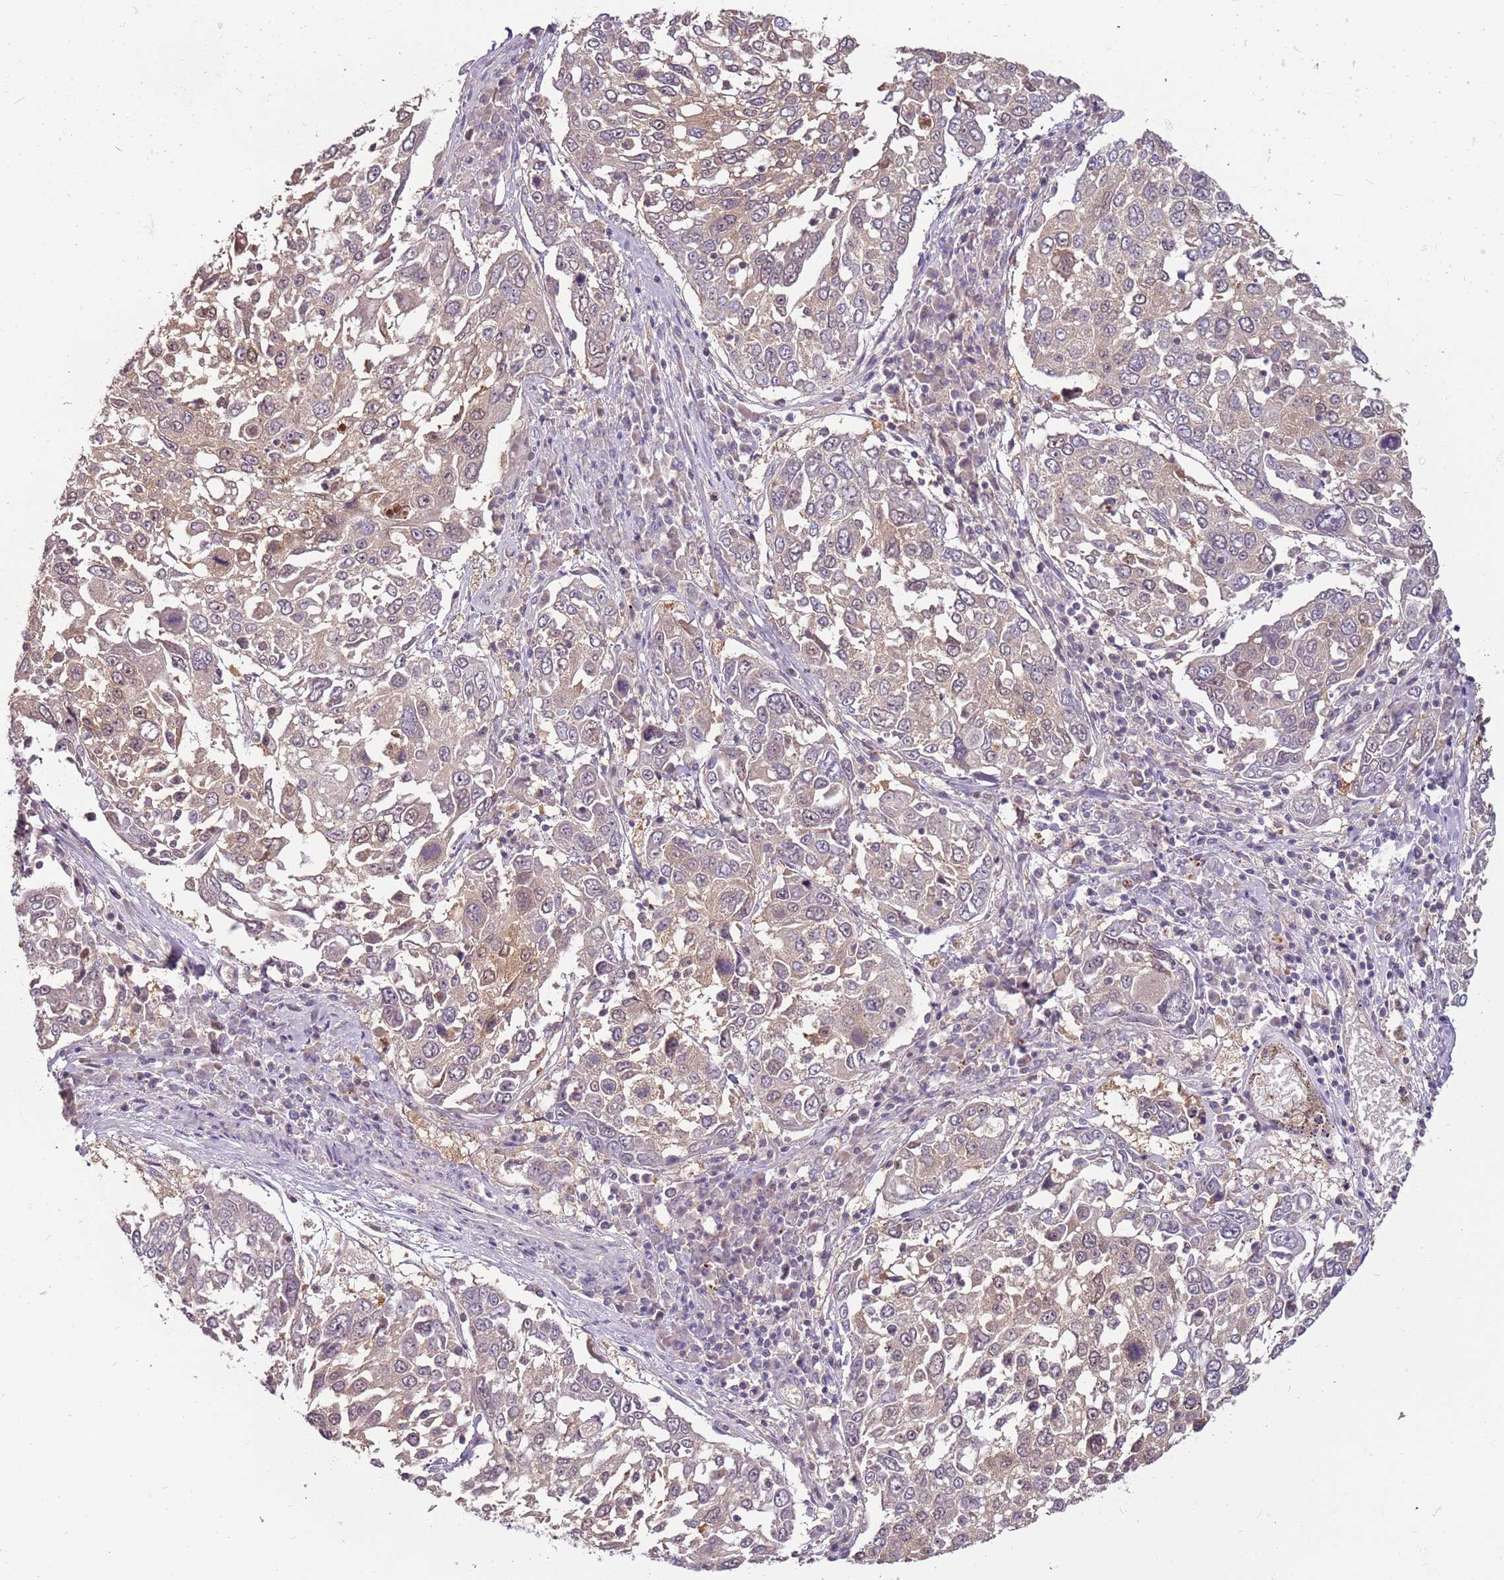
{"staining": {"intensity": "weak", "quantity": ">75%", "location": "cytoplasmic/membranous"}, "tissue": "lung cancer", "cell_type": "Tumor cells", "image_type": "cancer", "snomed": [{"axis": "morphology", "description": "Squamous cell carcinoma, NOS"}, {"axis": "topography", "description": "Lung"}], "caption": "Protein expression analysis of lung squamous cell carcinoma shows weak cytoplasmic/membranous positivity in approximately >75% of tumor cells.", "gene": "ARHGAP5", "patient": {"sex": "male", "age": 65}}